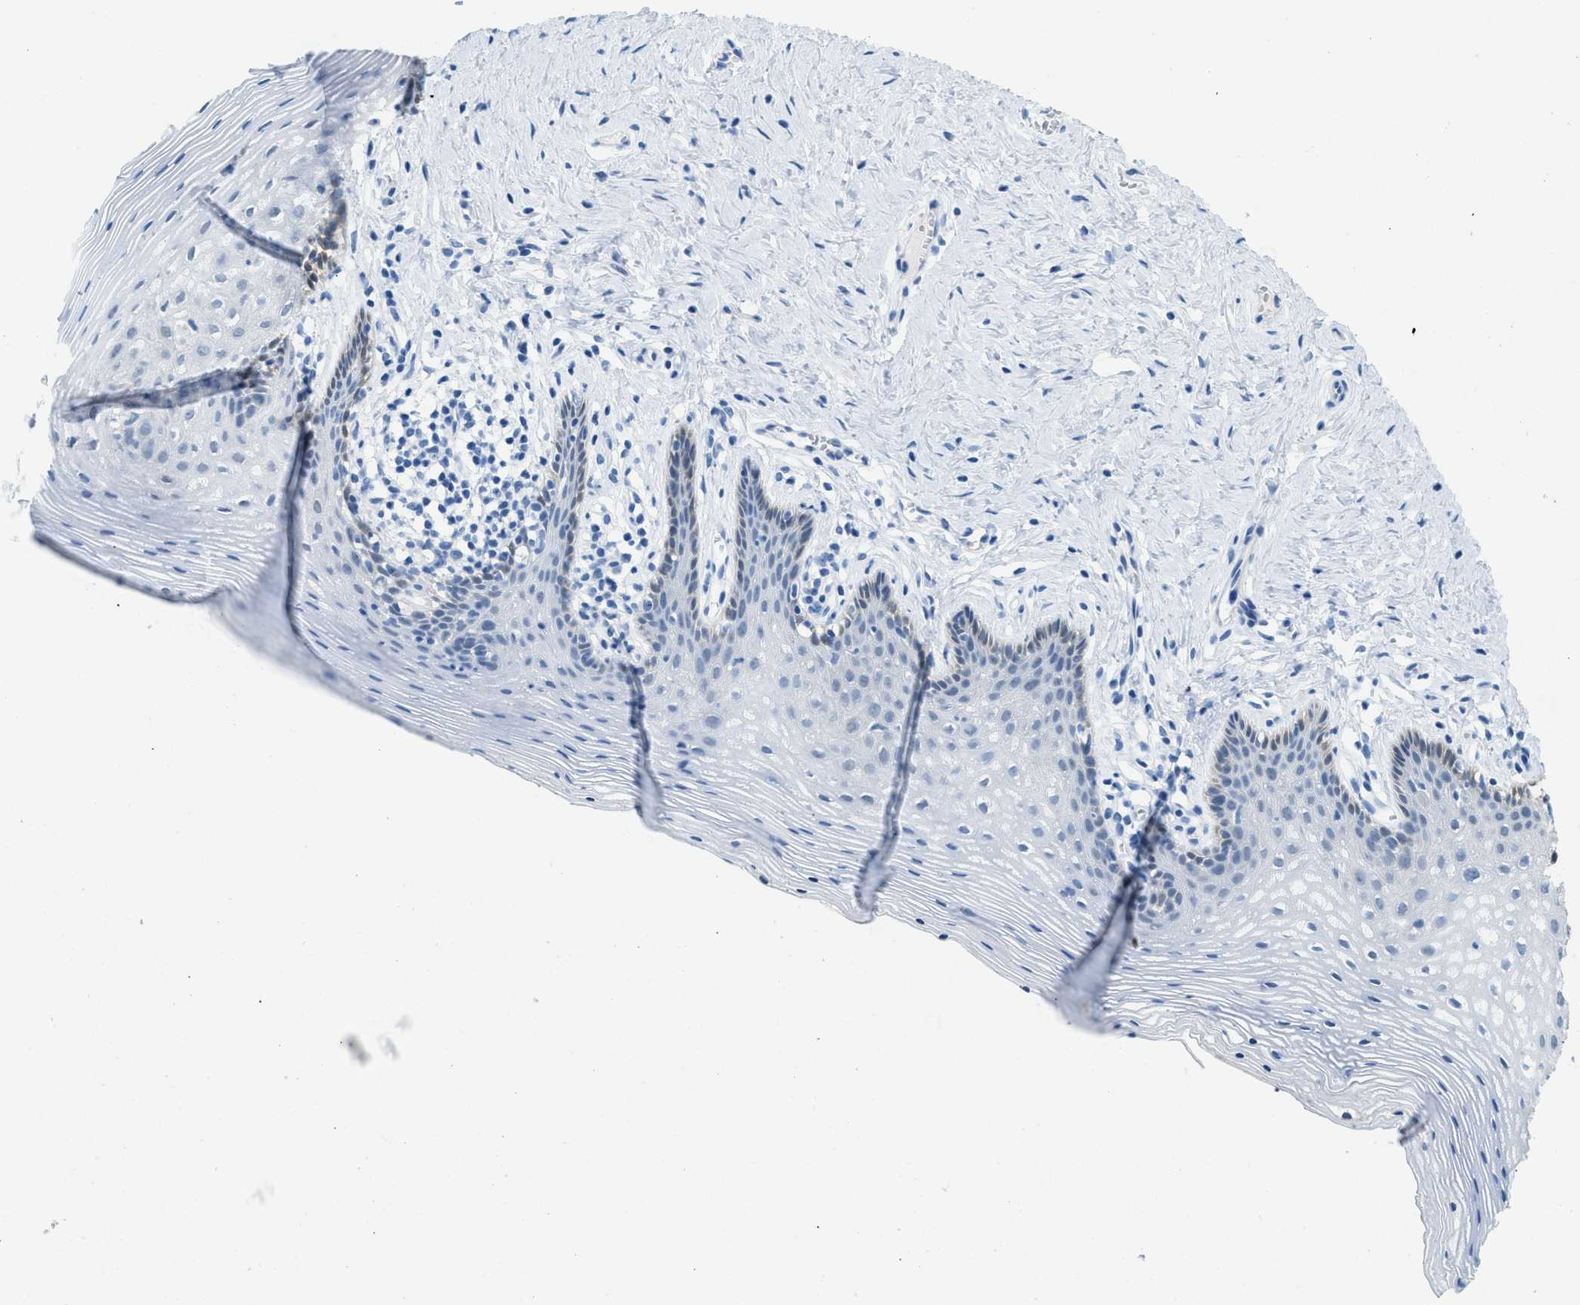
{"staining": {"intensity": "negative", "quantity": "none", "location": "none"}, "tissue": "vagina", "cell_type": "Squamous epithelial cells", "image_type": "normal", "snomed": [{"axis": "morphology", "description": "Normal tissue, NOS"}, {"axis": "topography", "description": "Vagina"}], "caption": "Squamous epithelial cells show no significant expression in unremarkable vagina.", "gene": "SPAM1", "patient": {"sex": "female", "age": 32}}